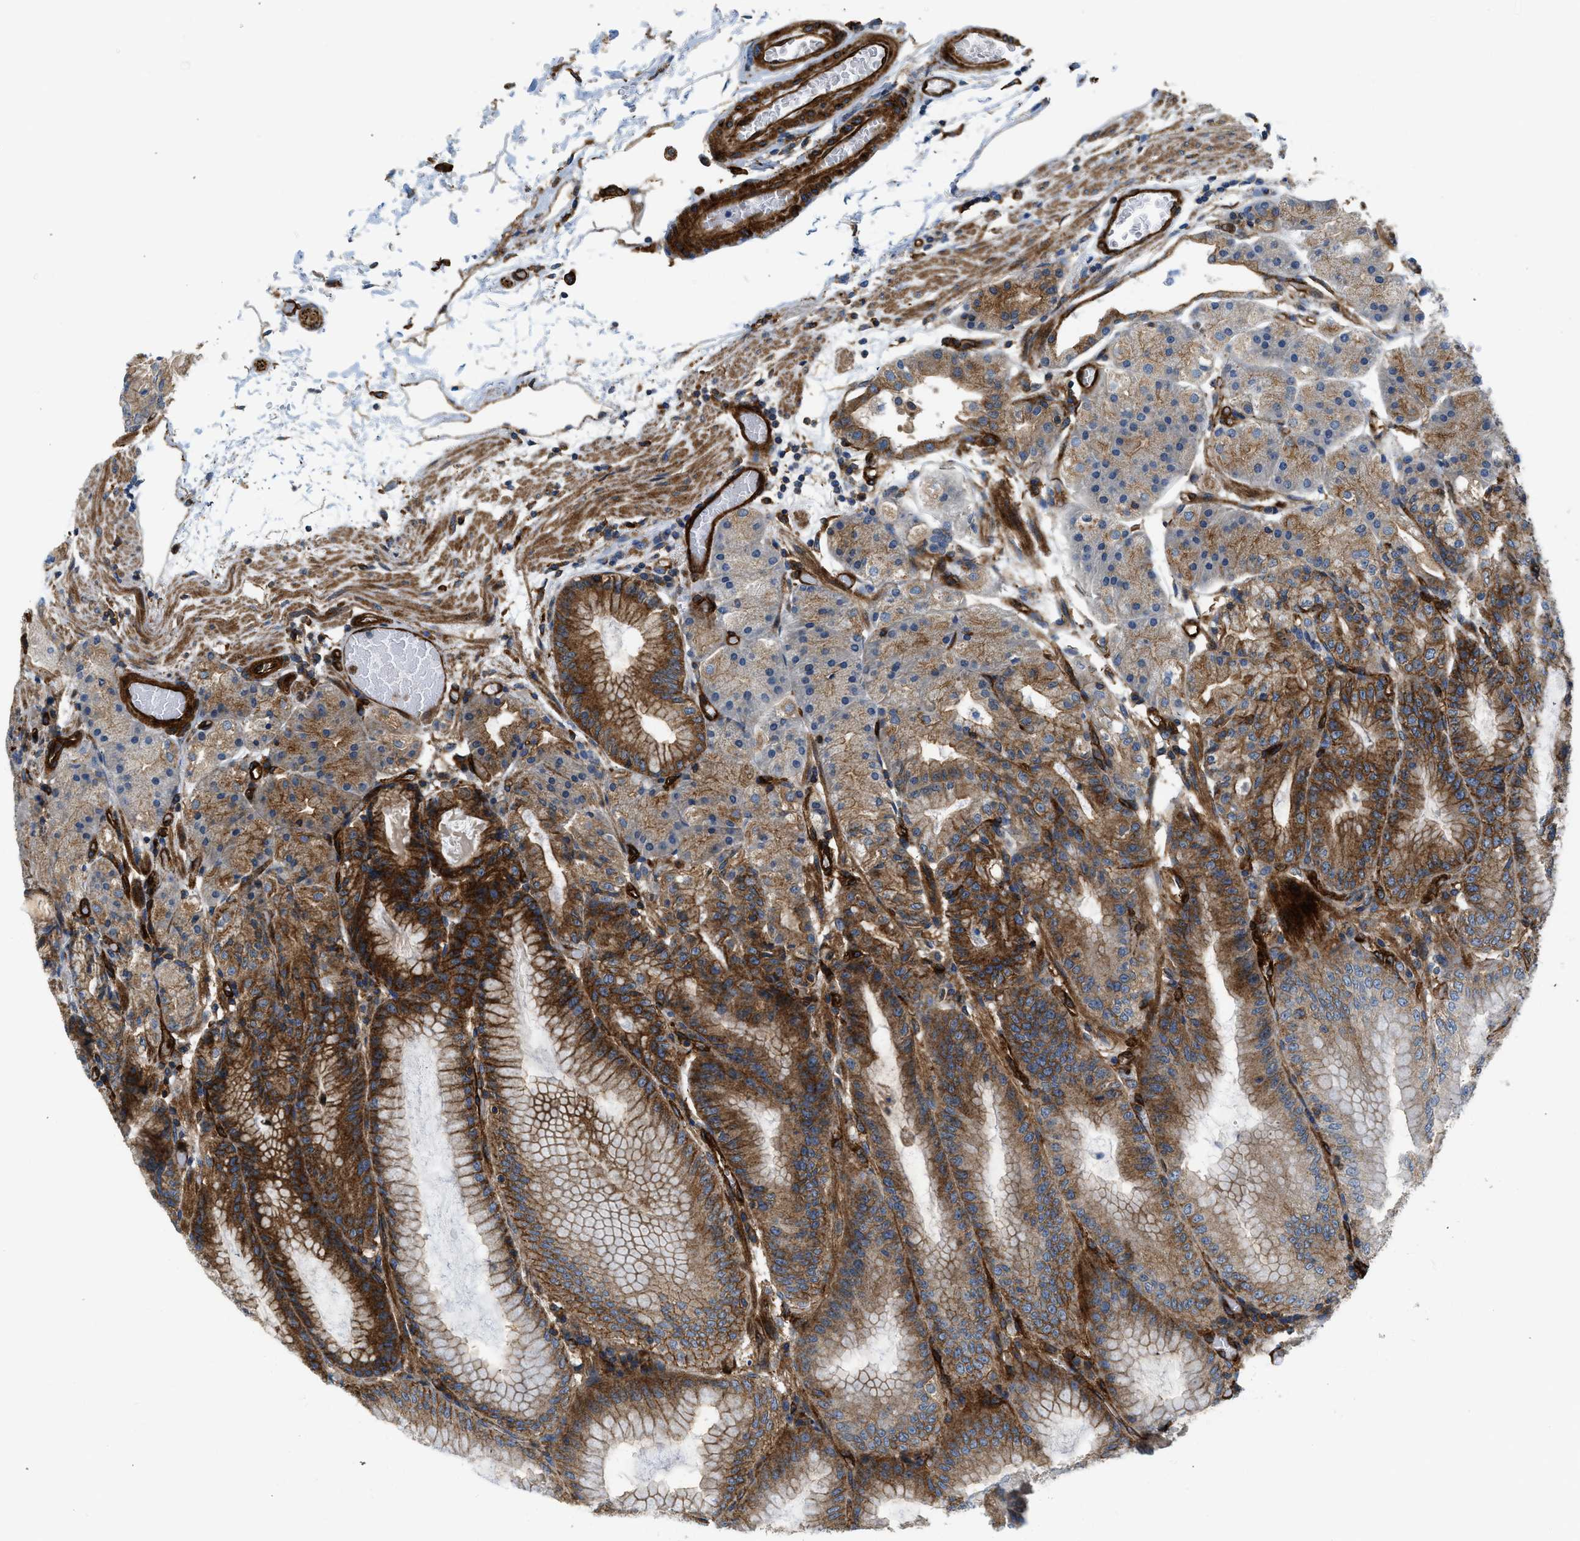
{"staining": {"intensity": "strong", "quantity": ">75%", "location": "cytoplasmic/membranous"}, "tissue": "stomach", "cell_type": "Glandular cells", "image_type": "normal", "snomed": [{"axis": "morphology", "description": "Normal tissue, NOS"}, {"axis": "topography", "description": "Stomach, lower"}], "caption": "Immunohistochemistry of normal human stomach demonstrates high levels of strong cytoplasmic/membranous staining in about >75% of glandular cells.", "gene": "HIP1", "patient": {"sex": "male", "age": 71}}